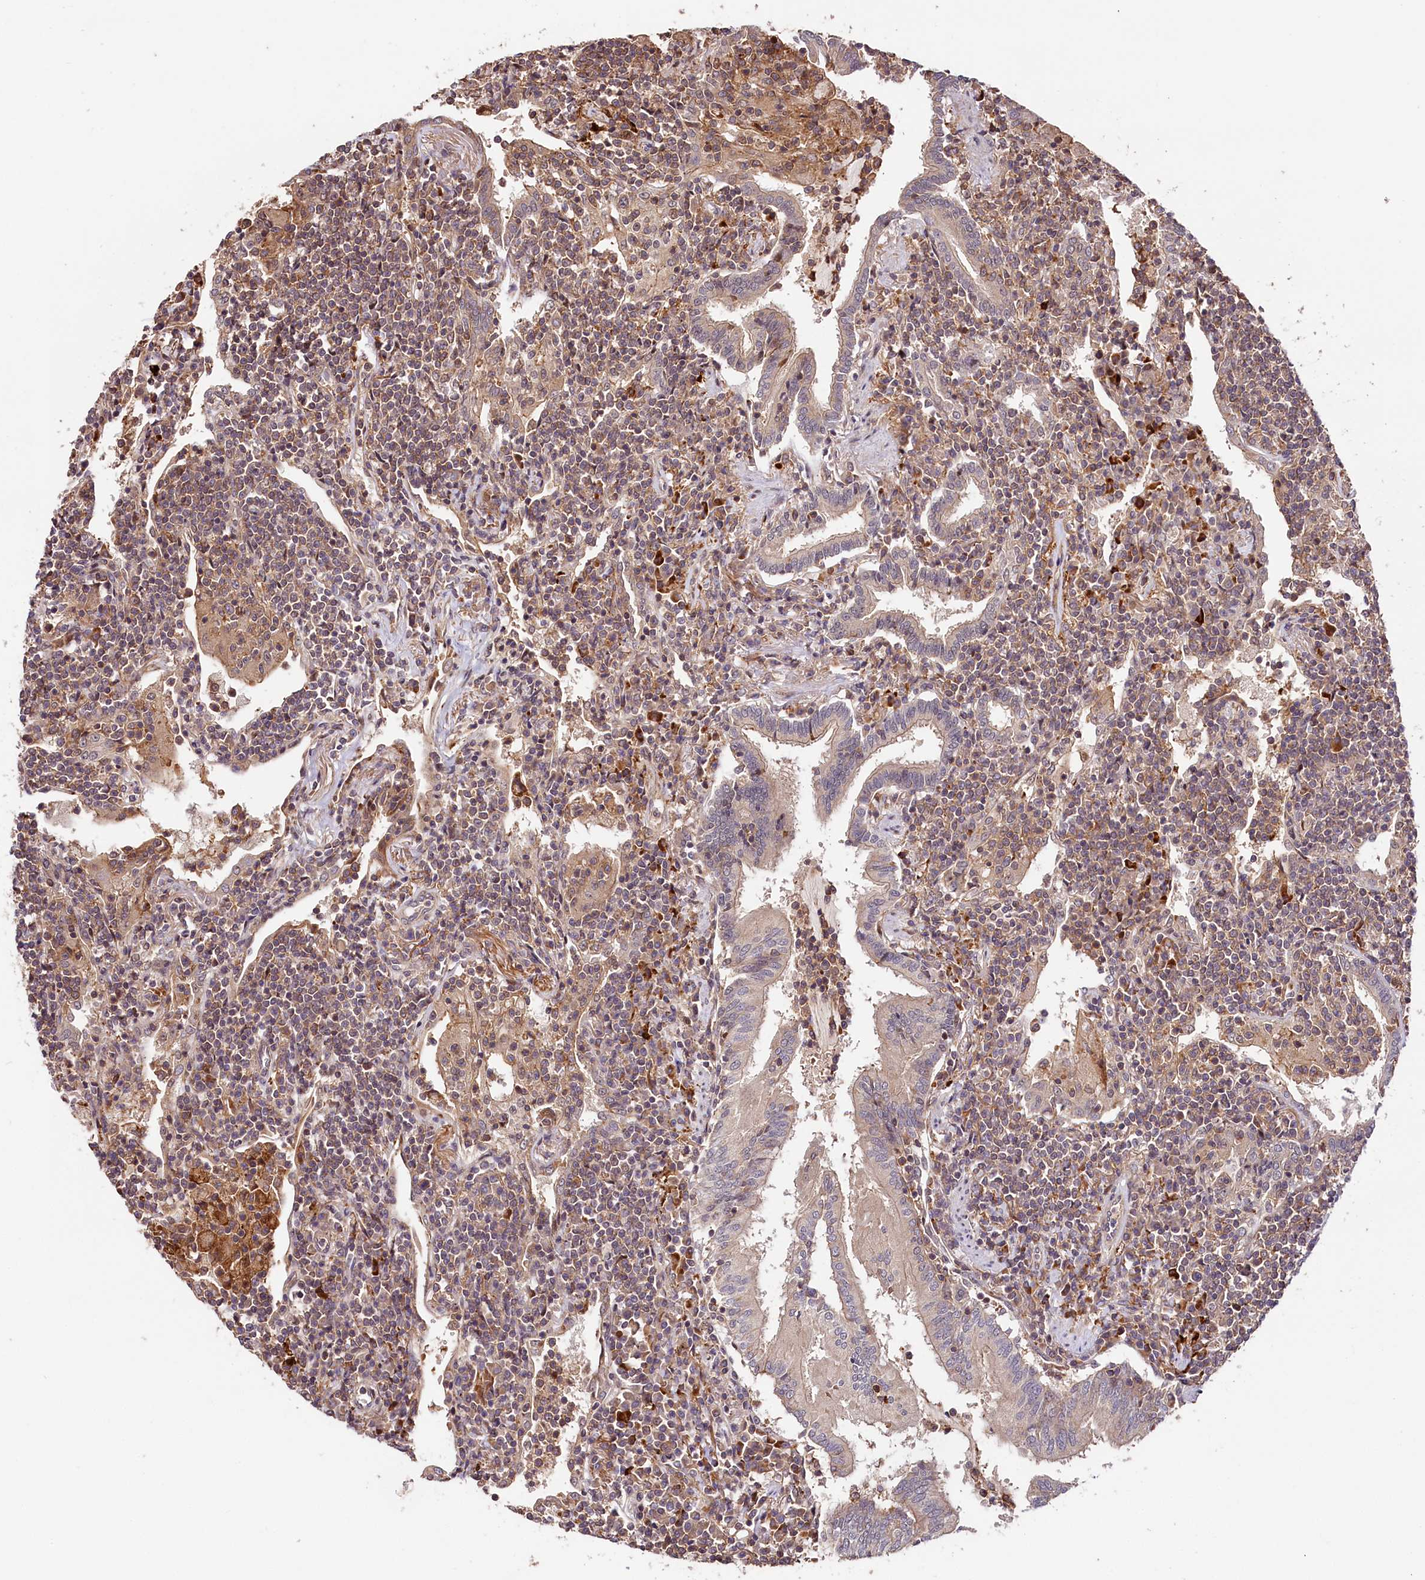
{"staining": {"intensity": "weak", "quantity": "25%-75%", "location": "cytoplasmic/membranous"}, "tissue": "lymphoma", "cell_type": "Tumor cells", "image_type": "cancer", "snomed": [{"axis": "morphology", "description": "Malignant lymphoma, non-Hodgkin's type, Low grade"}, {"axis": "topography", "description": "Lung"}], "caption": "Malignant lymphoma, non-Hodgkin's type (low-grade) was stained to show a protein in brown. There is low levels of weak cytoplasmic/membranous staining in about 25%-75% of tumor cells.", "gene": "CACNA1H", "patient": {"sex": "female", "age": 71}}